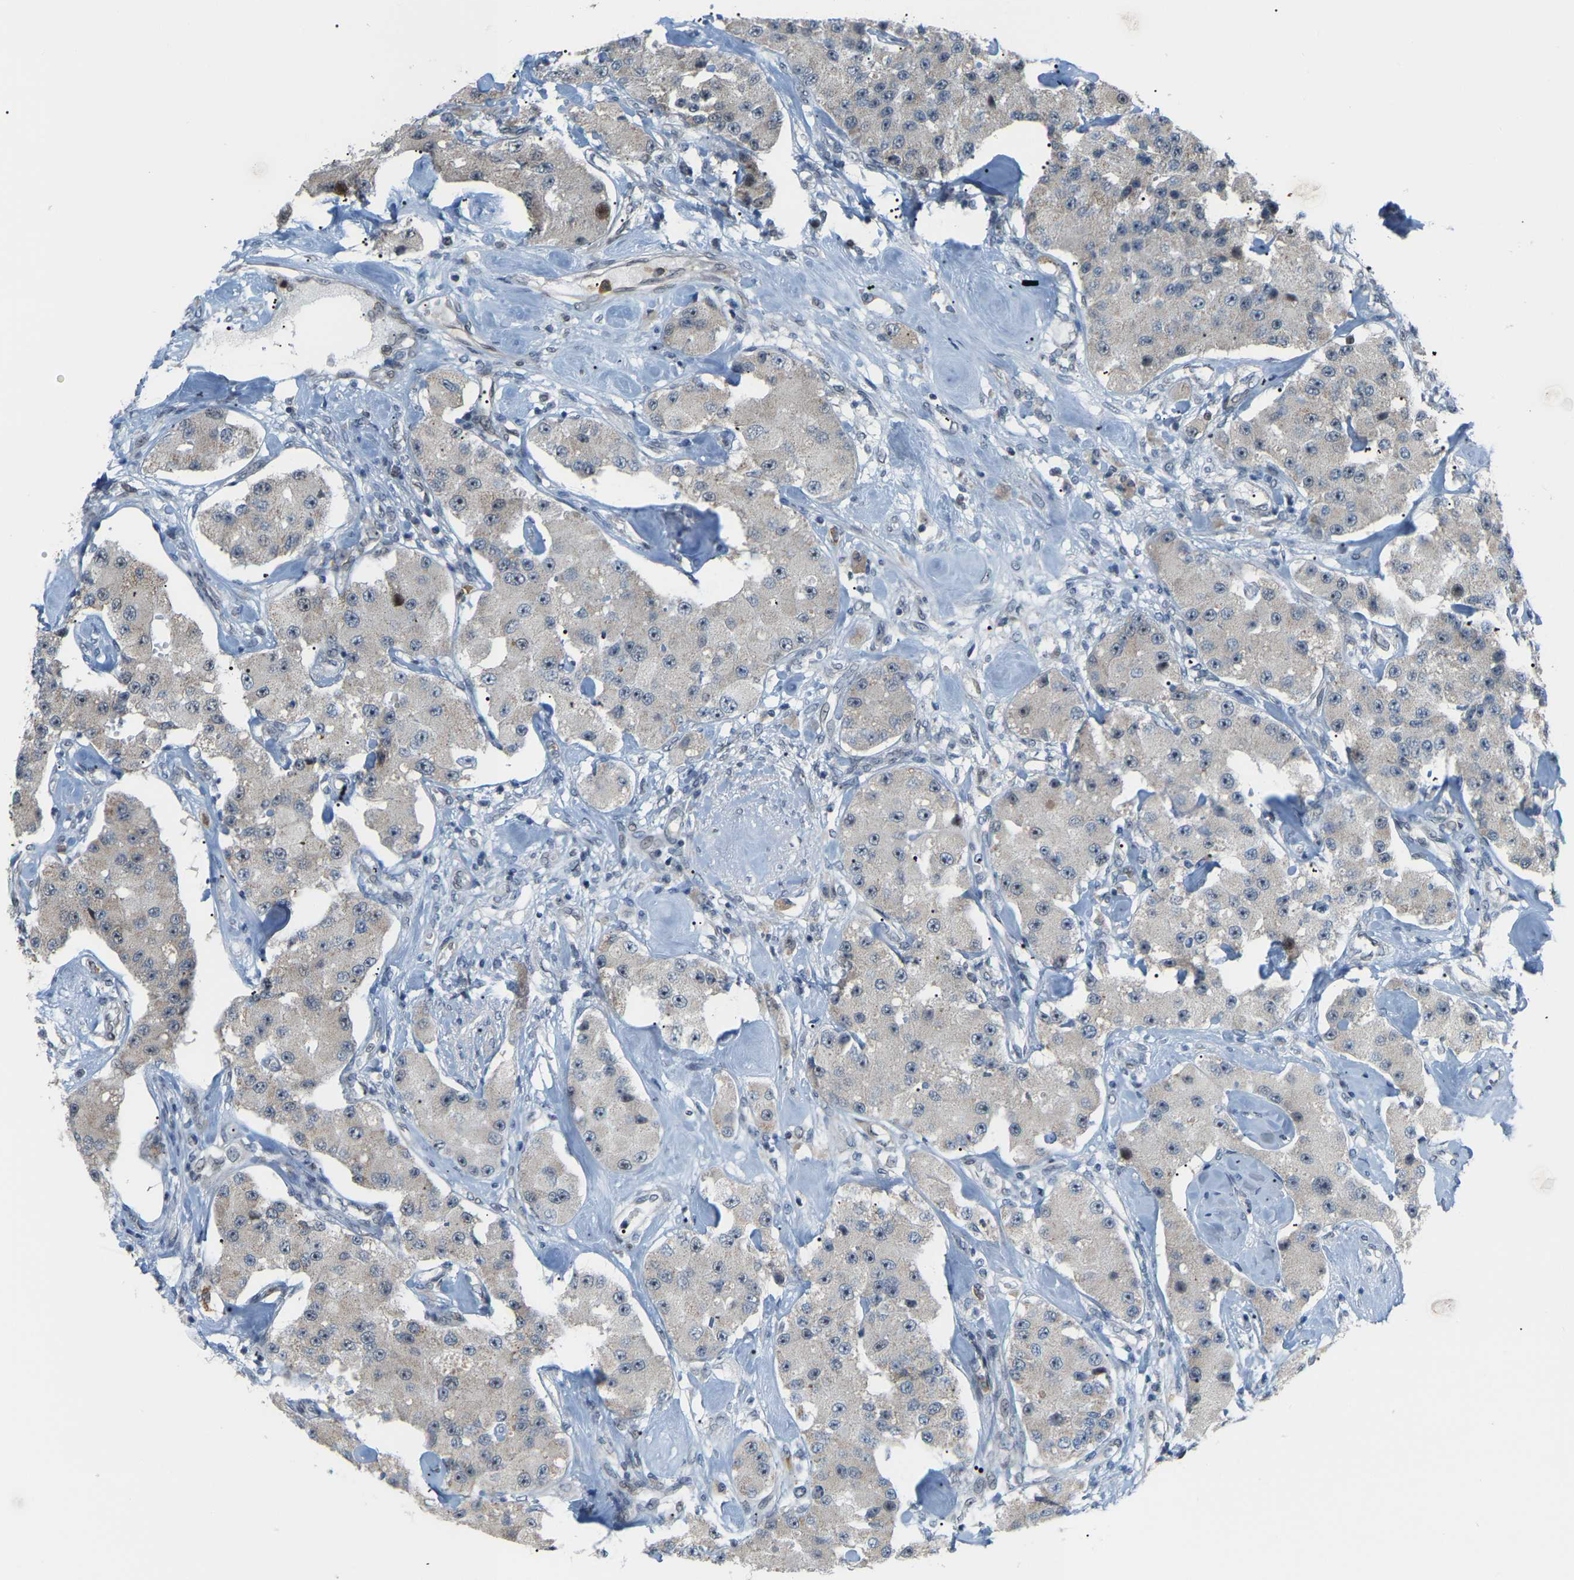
{"staining": {"intensity": "negative", "quantity": "none", "location": "none"}, "tissue": "carcinoid", "cell_type": "Tumor cells", "image_type": "cancer", "snomed": [{"axis": "morphology", "description": "Carcinoid, malignant, NOS"}, {"axis": "topography", "description": "Pancreas"}], "caption": "Carcinoid was stained to show a protein in brown. There is no significant staining in tumor cells.", "gene": "CROT", "patient": {"sex": "male", "age": 41}}